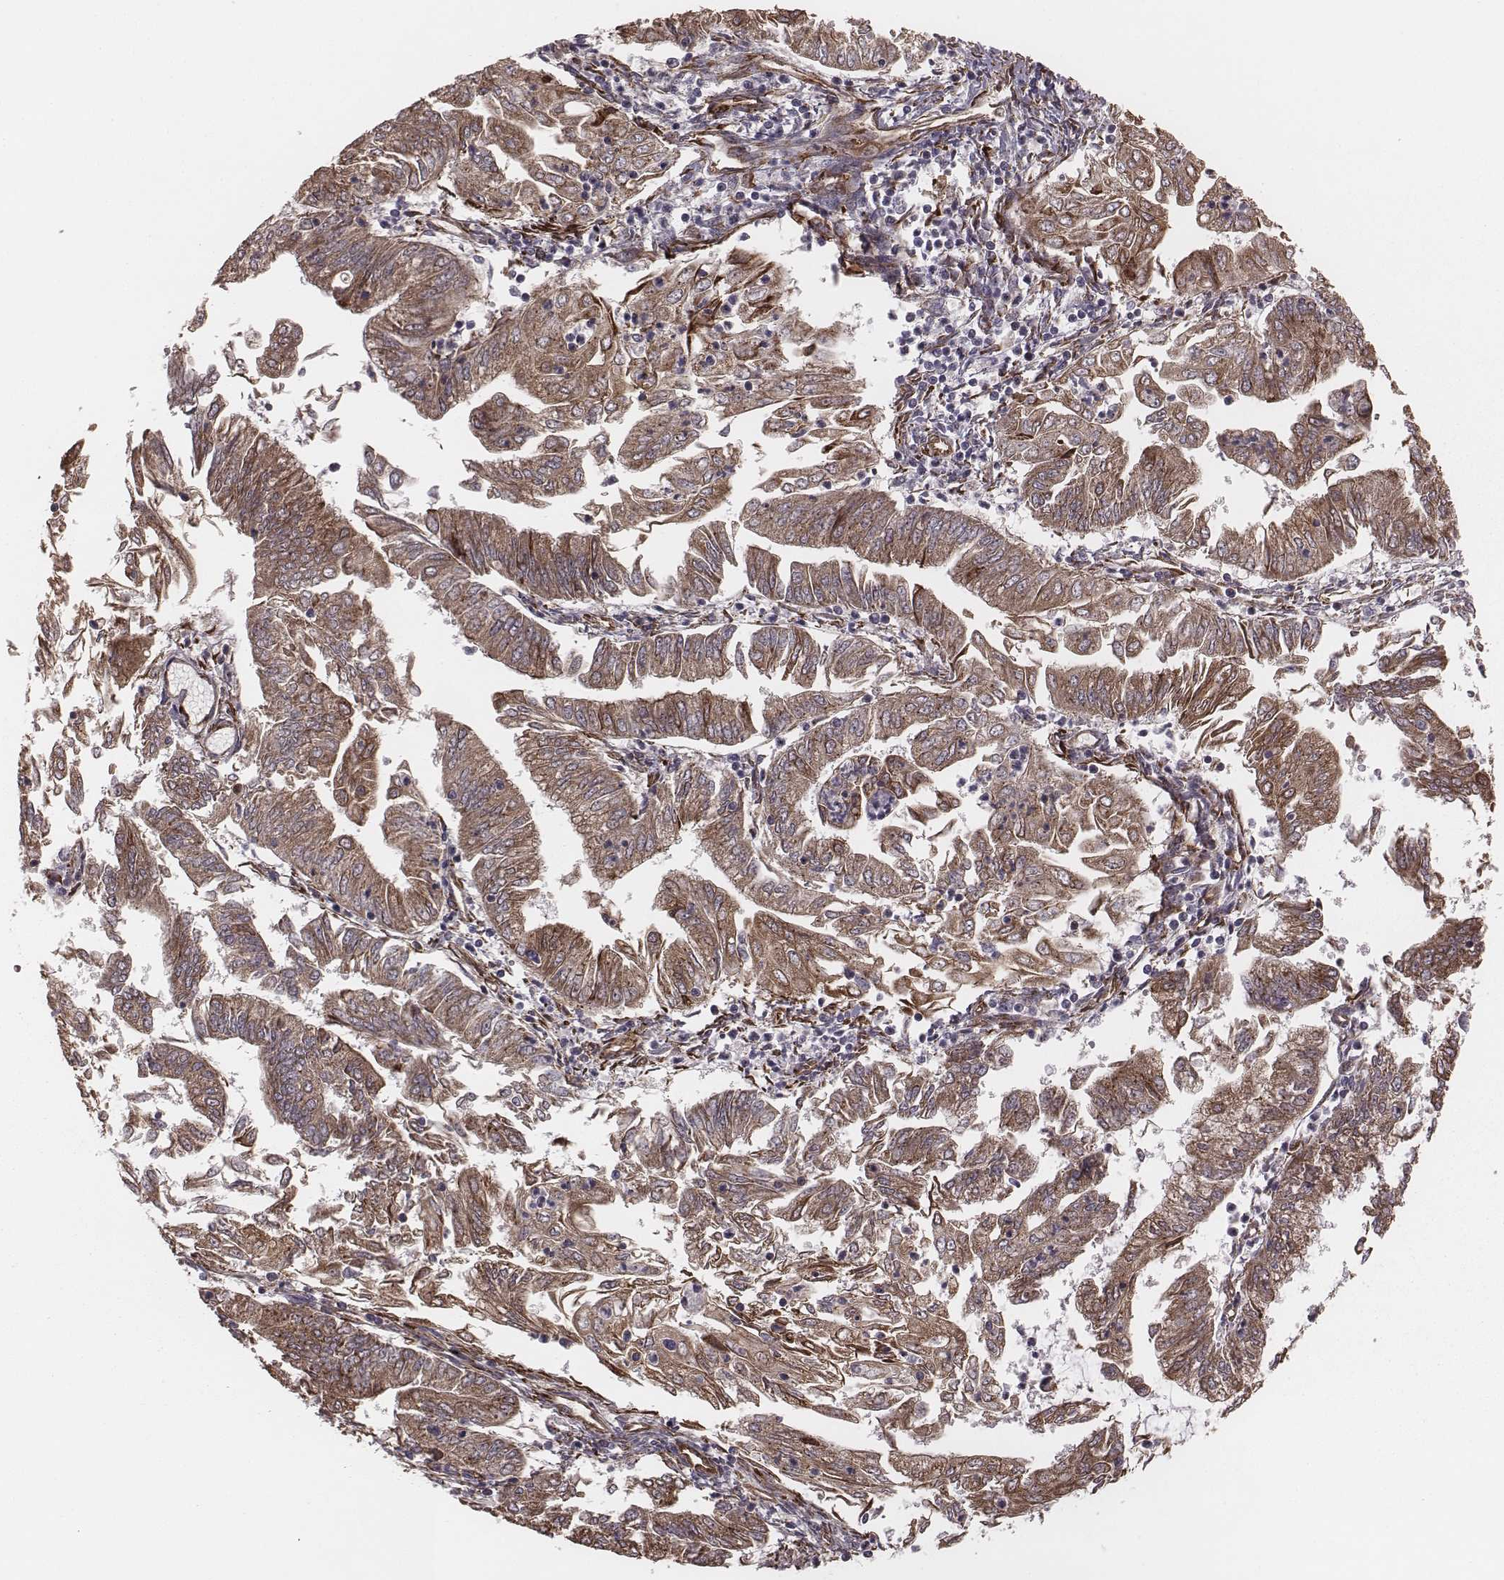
{"staining": {"intensity": "moderate", "quantity": ">75%", "location": "cytoplasmic/membranous"}, "tissue": "endometrial cancer", "cell_type": "Tumor cells", "image_type": "cancer", "snomed": [{"axis": "morphology", "description": "Adenocarcinoma, NOS"}, {"axis": "topography", "description": "Endometrium"}], "caption": "This is an image of IHC staining of endometrial adenocarcinoma, which shows moderate expression in the cytoplasmic/membranous of tumor cells.", "gene": "PALMD", "patient": {"sex": "female", "age": 55}}